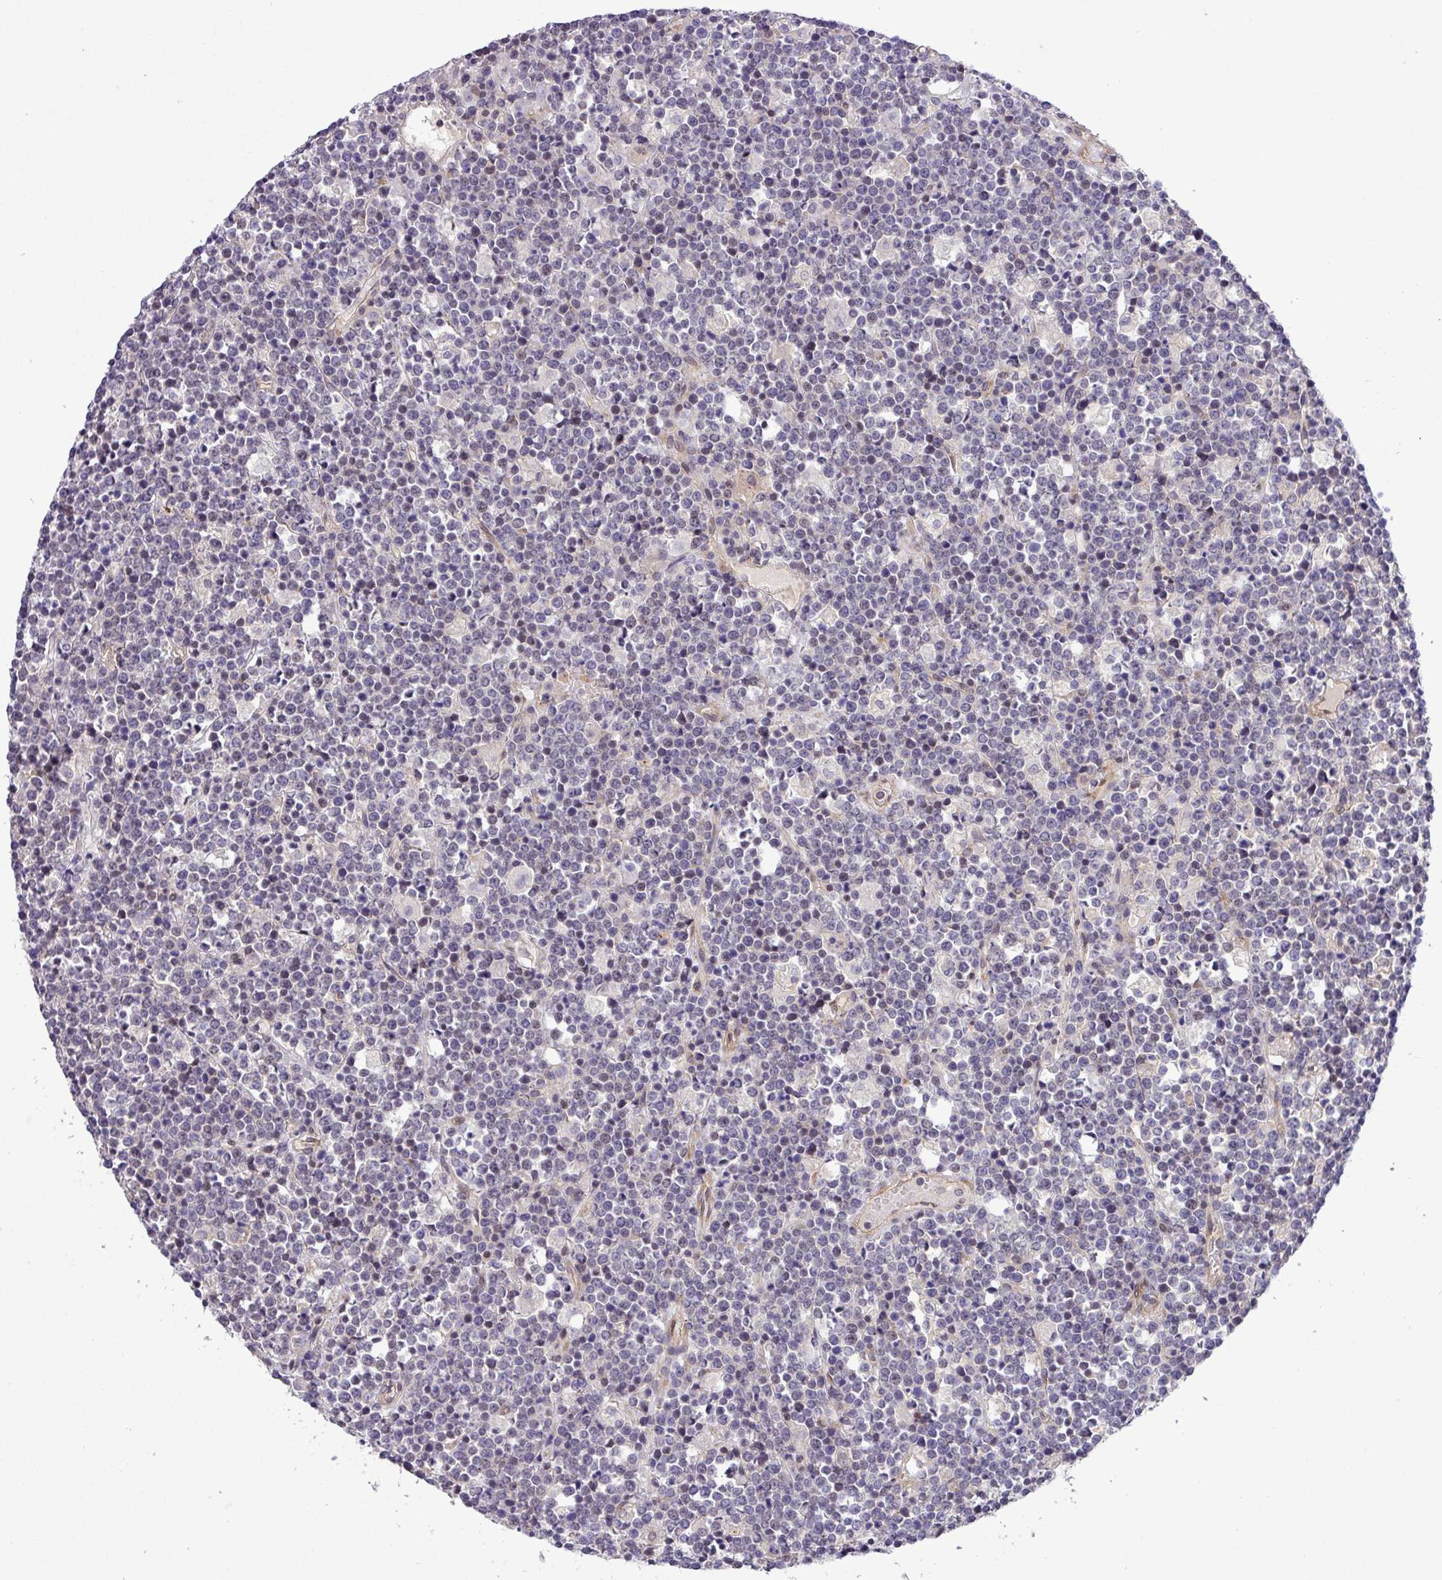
{"staining": {"intensity": "negative", "quantity": "none", "location": "none"}, "tissue": "lymphoma", "cell_type": "Tumor cells", "image_type": "cancer", "snomed": [{"axis": "morphology", "description": "Malignant lymphoma, non-Hodgkin's type, High grade"}, {"axis": "topography", "description": "Ovary"}], "caption": "Photomicrograph shows no significant protein positivity in tumor cells of malignant lymphoma, non-Hodgkin's type (high-grade).", "gene": "FAM222B", "patient": {"sex": "female", "age": 56}}